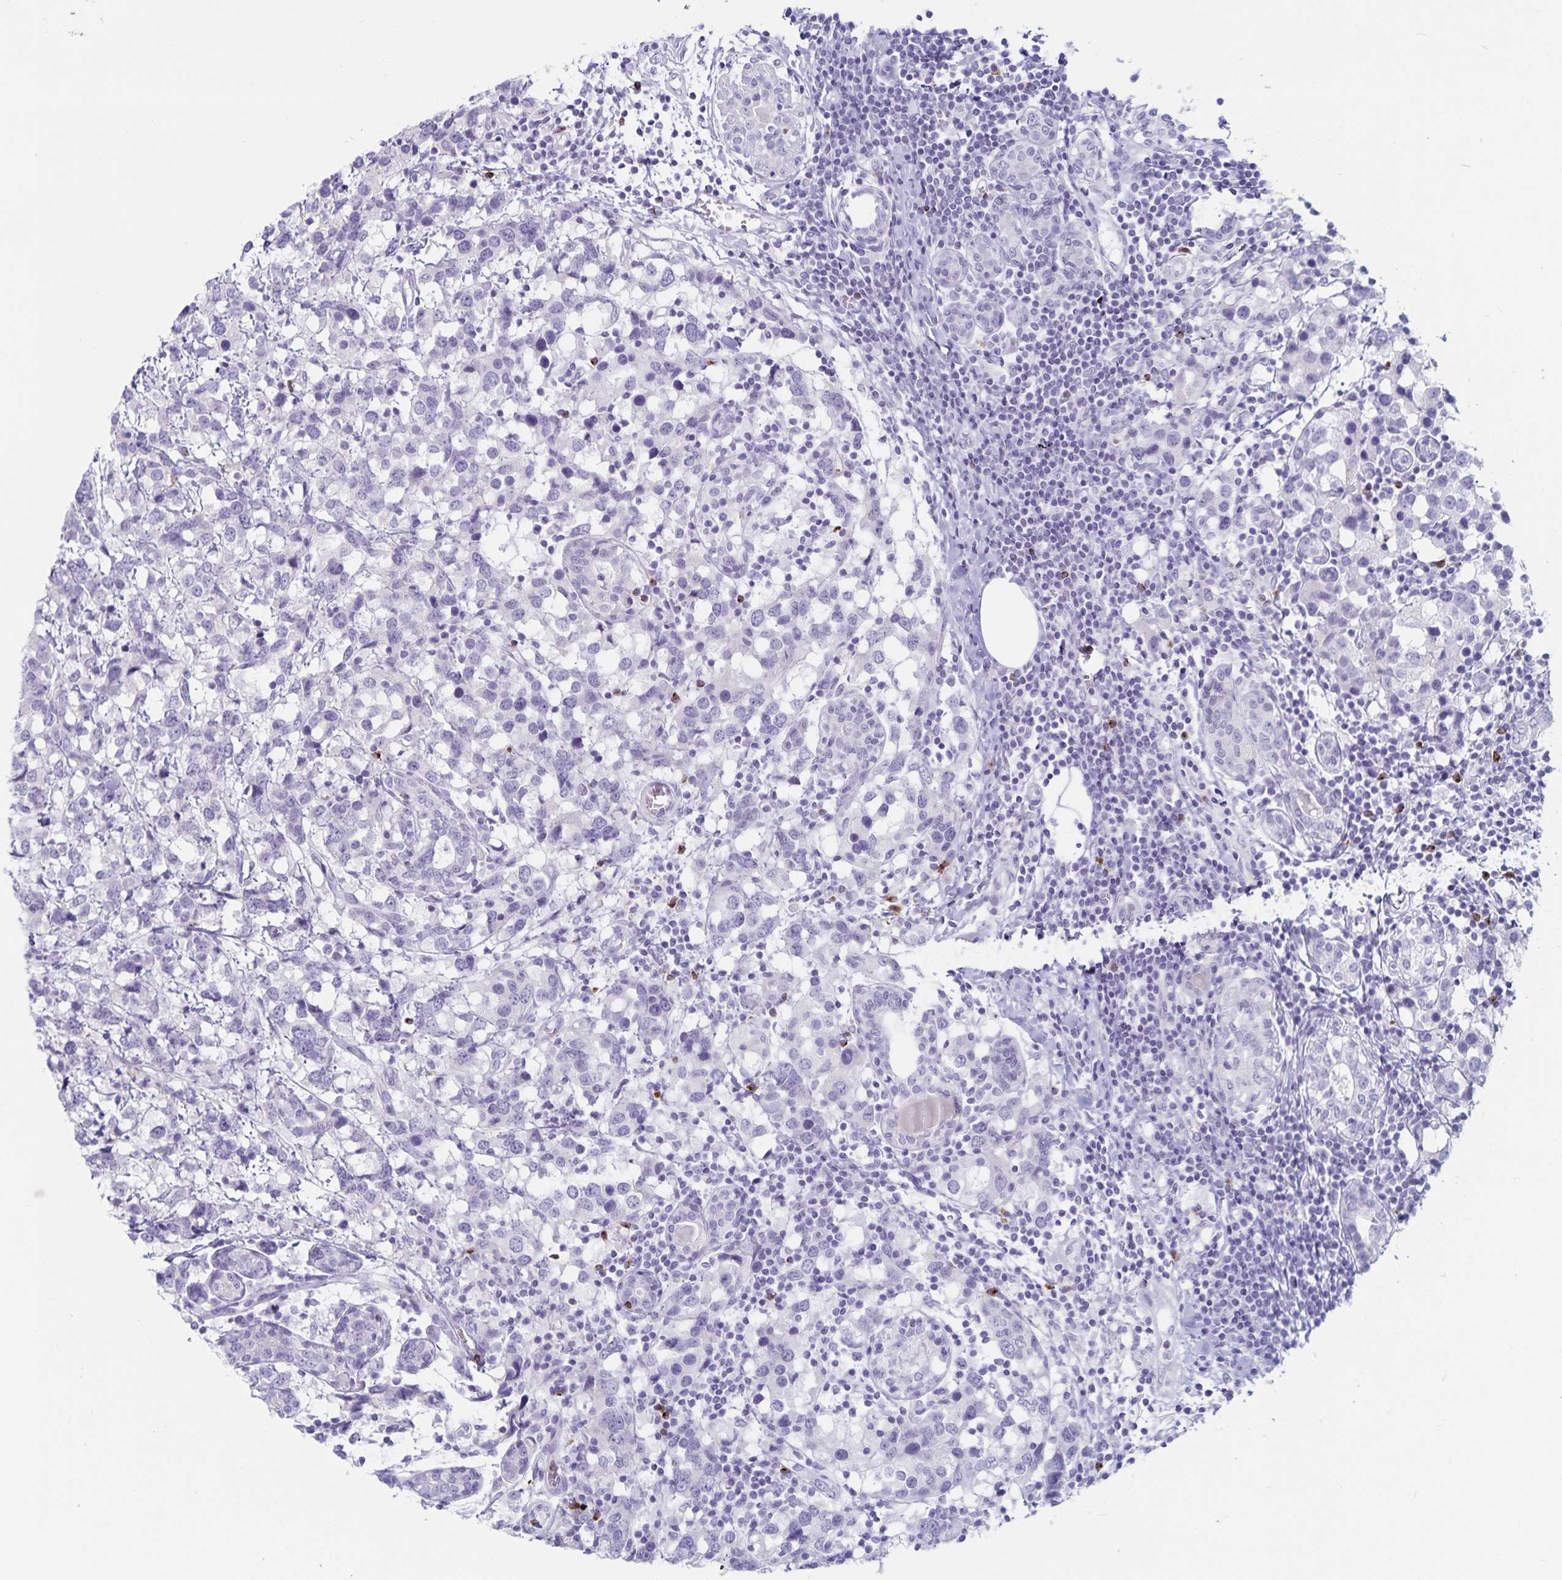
{"staining": {"intensity": "negative", "quantity": "none", "location": "none"}, "tissue": "breast cancer", "cell_type": "Tumor cells", "image_type": "cancer", "snomed": [{"axis": "morphology", "description": "Lobular carcinoma"}, {"axis": "topography", "description": "Breast"}], "caption": "This is an IHC photomicrograph of human breast cancer (lobular carcinoma). There is no positivity in tumor cells.", "gene": "GNLY", "patient": {"sex": "female", "age": 59}}